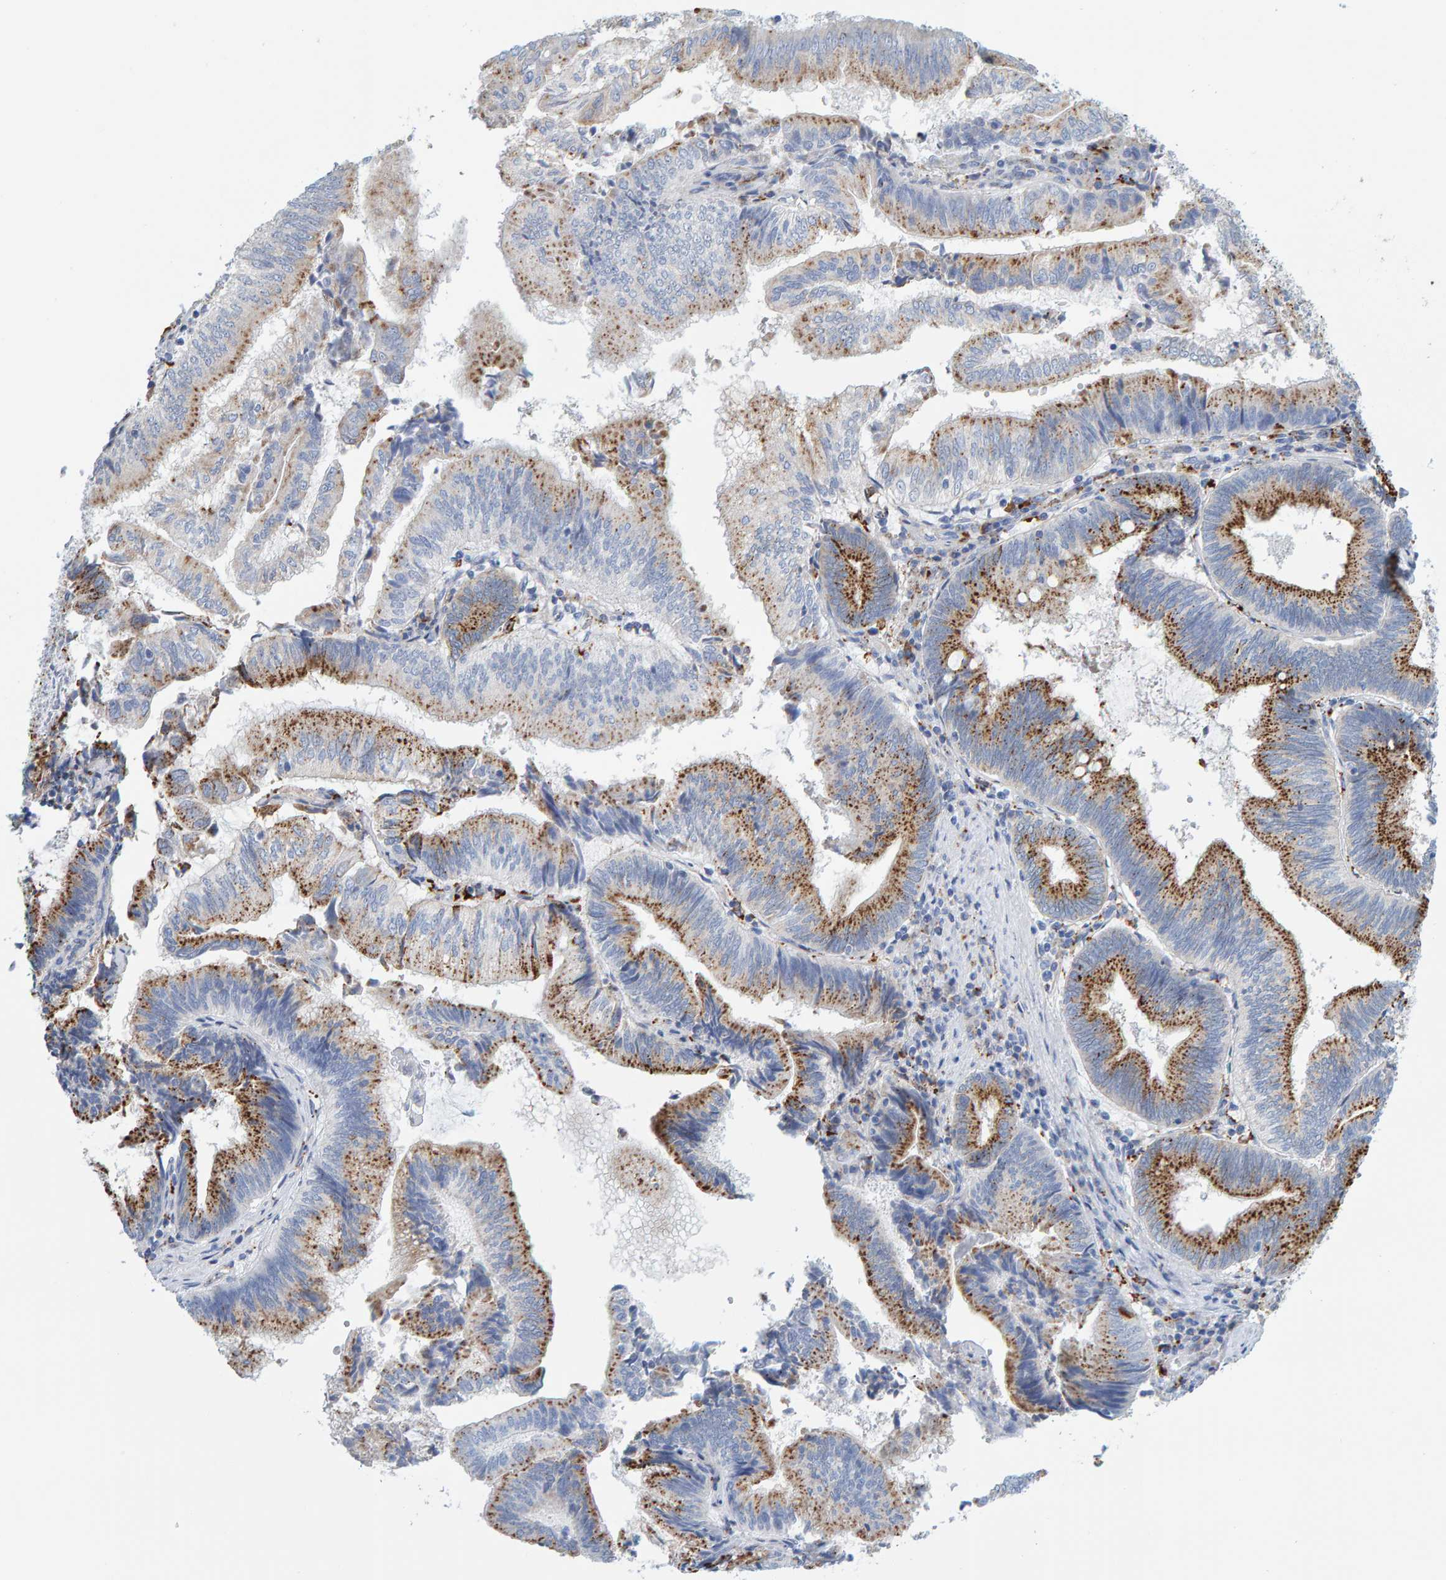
{"staining": {"intensity": "moderate", "quantity": ">75%", "location": "cytoplasmic/membranous"}, "tissue": "pancreatic cancer", "cell_type": "Tumor cells", "image_type": "cancer", "snomed": [{"axis": "morphology", "description": "Adenocarcinoma, NOS"}, {"axis": "topography", "description": "Pancreas"}], "caption": "Immunohistochemical staining of adenocarcinoma (pancreatic) shows medium levels of moderate cytoplasmic/membranous staining in about >75% of tumor cells. (IHC, brightfield microscopy, high magnification).", "gene": "BIN3", "patient": {"sex": "male", "age": 82}}